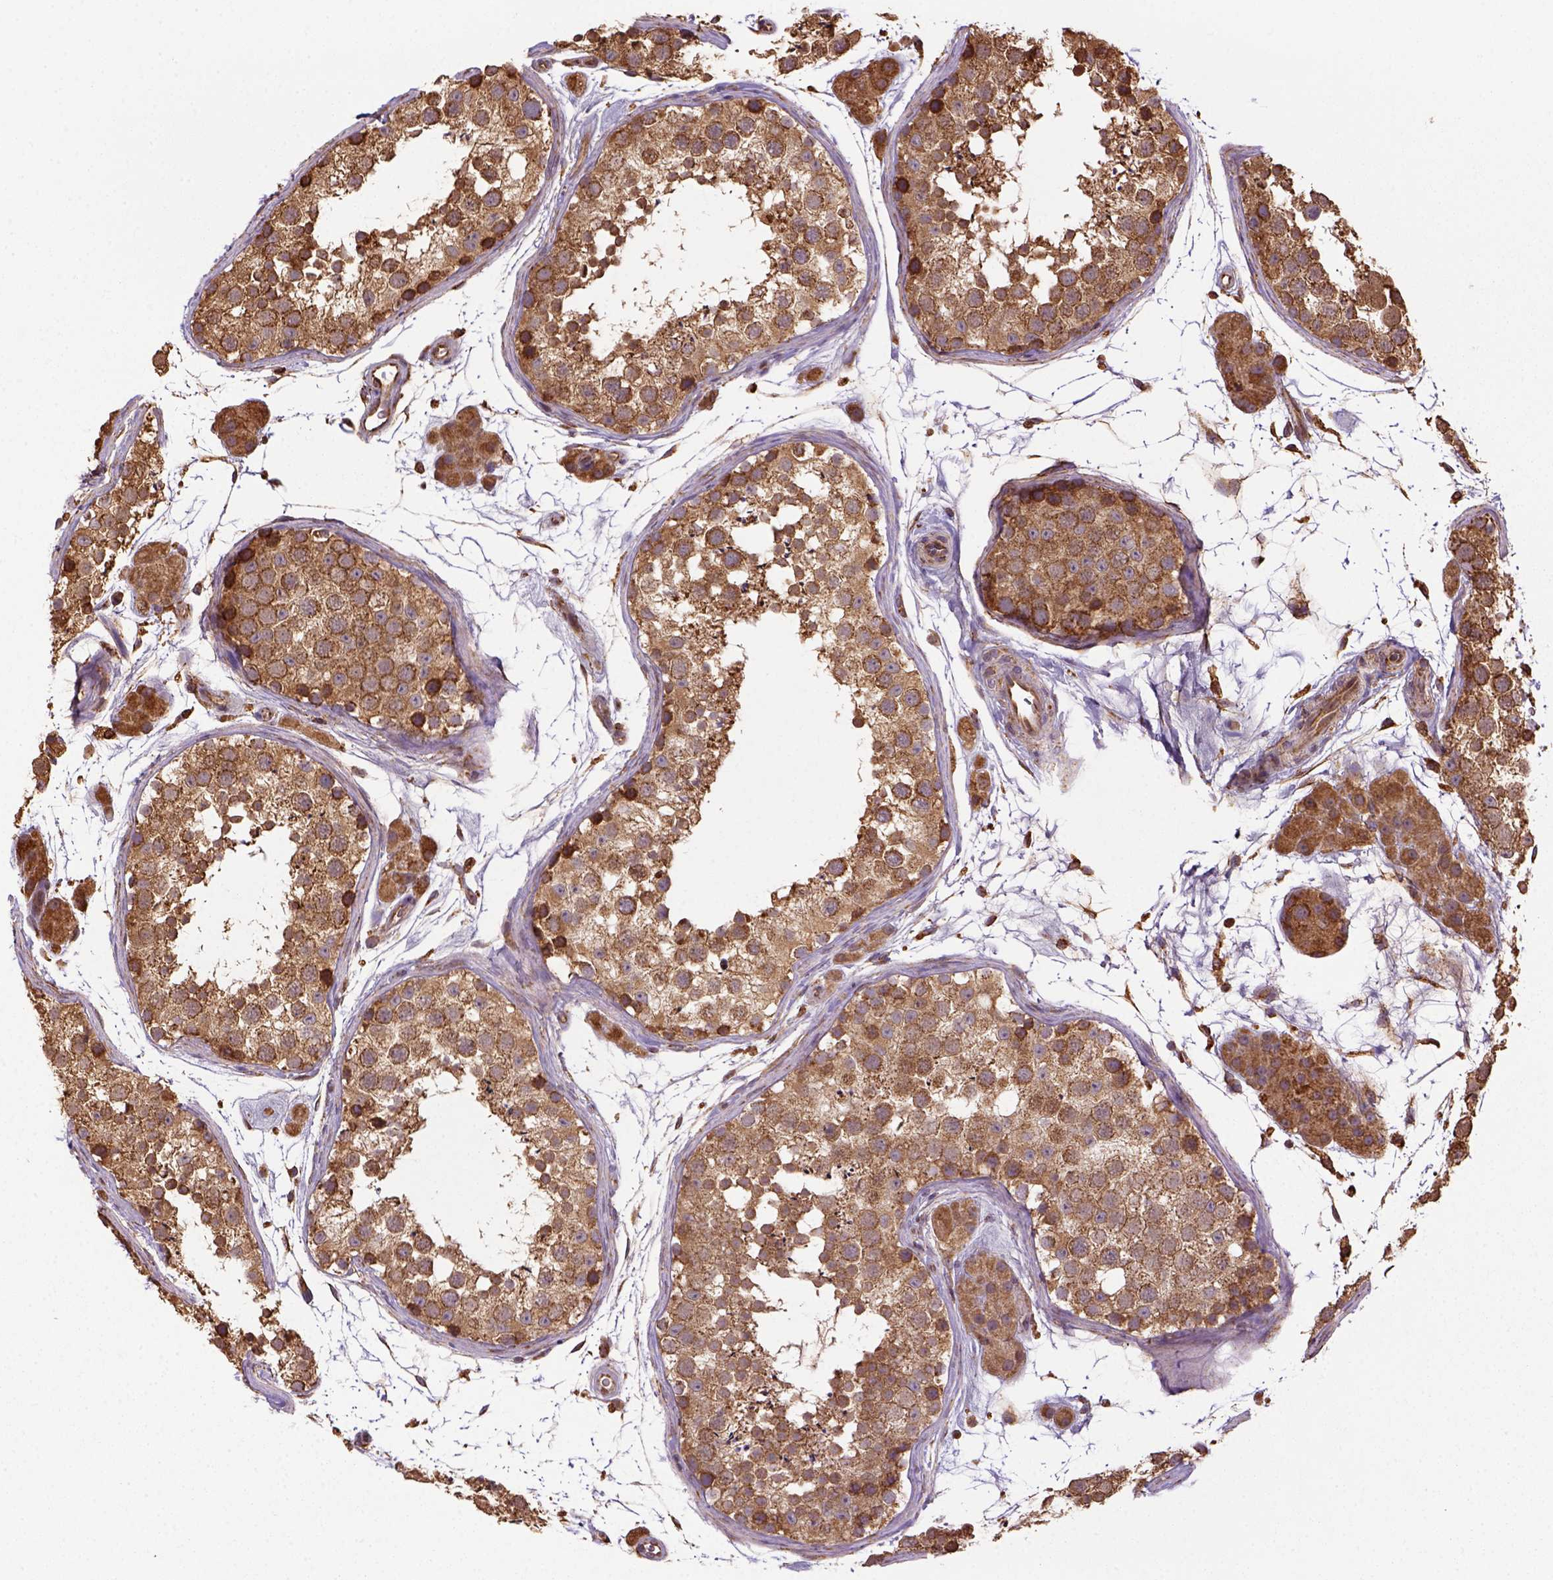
{"staining": {"intensity": "strong", "quantity": ">75%", "location": "cytoplasmic/membranous"}, "tissue": "testis", "cell_type": "Cells in seminiferous ducts", "image_type": "normal", "snomed": [{"axis": "morphology", "description": "Normal tissue, NOS"}, {"axis": "topography", "description": "Testis"}], "caption": "Immunohistochemistry (IHC) of normal human testis reveals high levels of strong cytoplasmic/membranous expression in about >75% of cells in seminiferous ducts. (Stains: DAB (3,3'-diaminobenzidine) in brown, nuclei in blue, Microscopy: brightfield microscopy at high magnification).", "gene": "MAPK8IP3", "patient": {"sex": "male", "age": 41}}